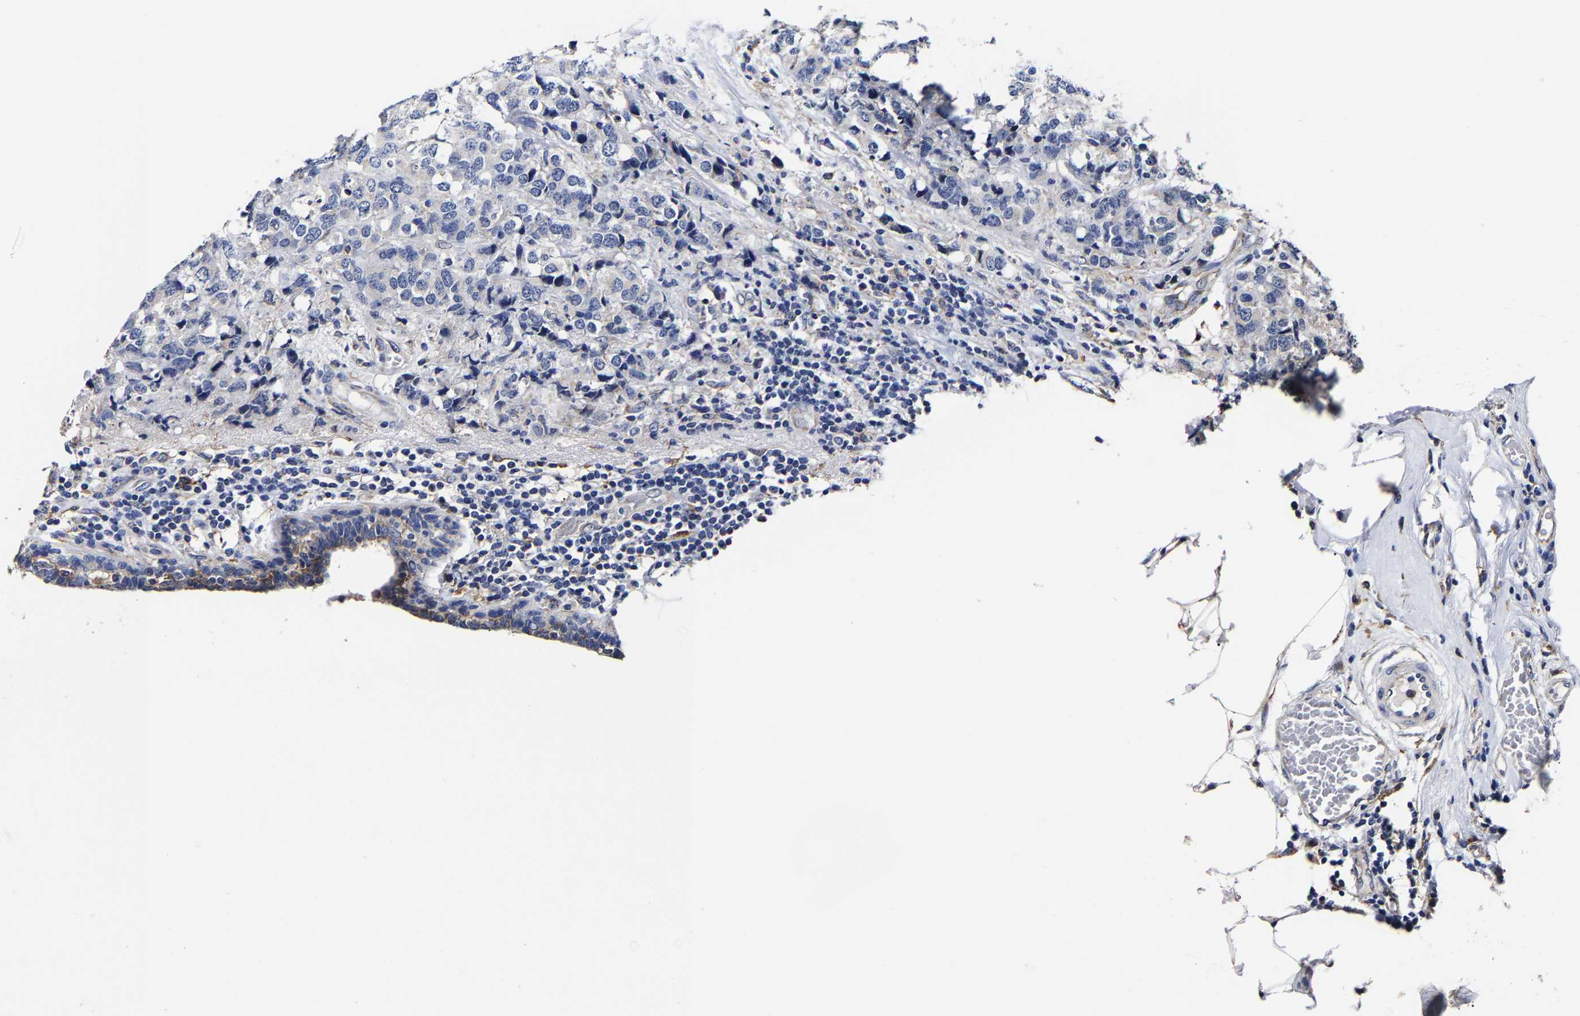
{"staining": {"intensity": "negative", "quantity": "none", "location": "none"}, "tissue": "breast cancer", "cell_type": "Tumor cells", "image_type": "cancer", "snomed": [{"axis": "morphology", "description": "Lobular carcinoma"}, {"axis": "topography", "description": "Breast"}], "caption": "High magnification brightfield microscopy of breast cancer (lobular carcinoma) stained with DAB (3,3'-diaminobenzidine) (brown) and counterstained with hematoxylin (blue): tumor cells show no significant expression.", "gene": "AASS", "patient": {"sex": "female", "age": 59}}